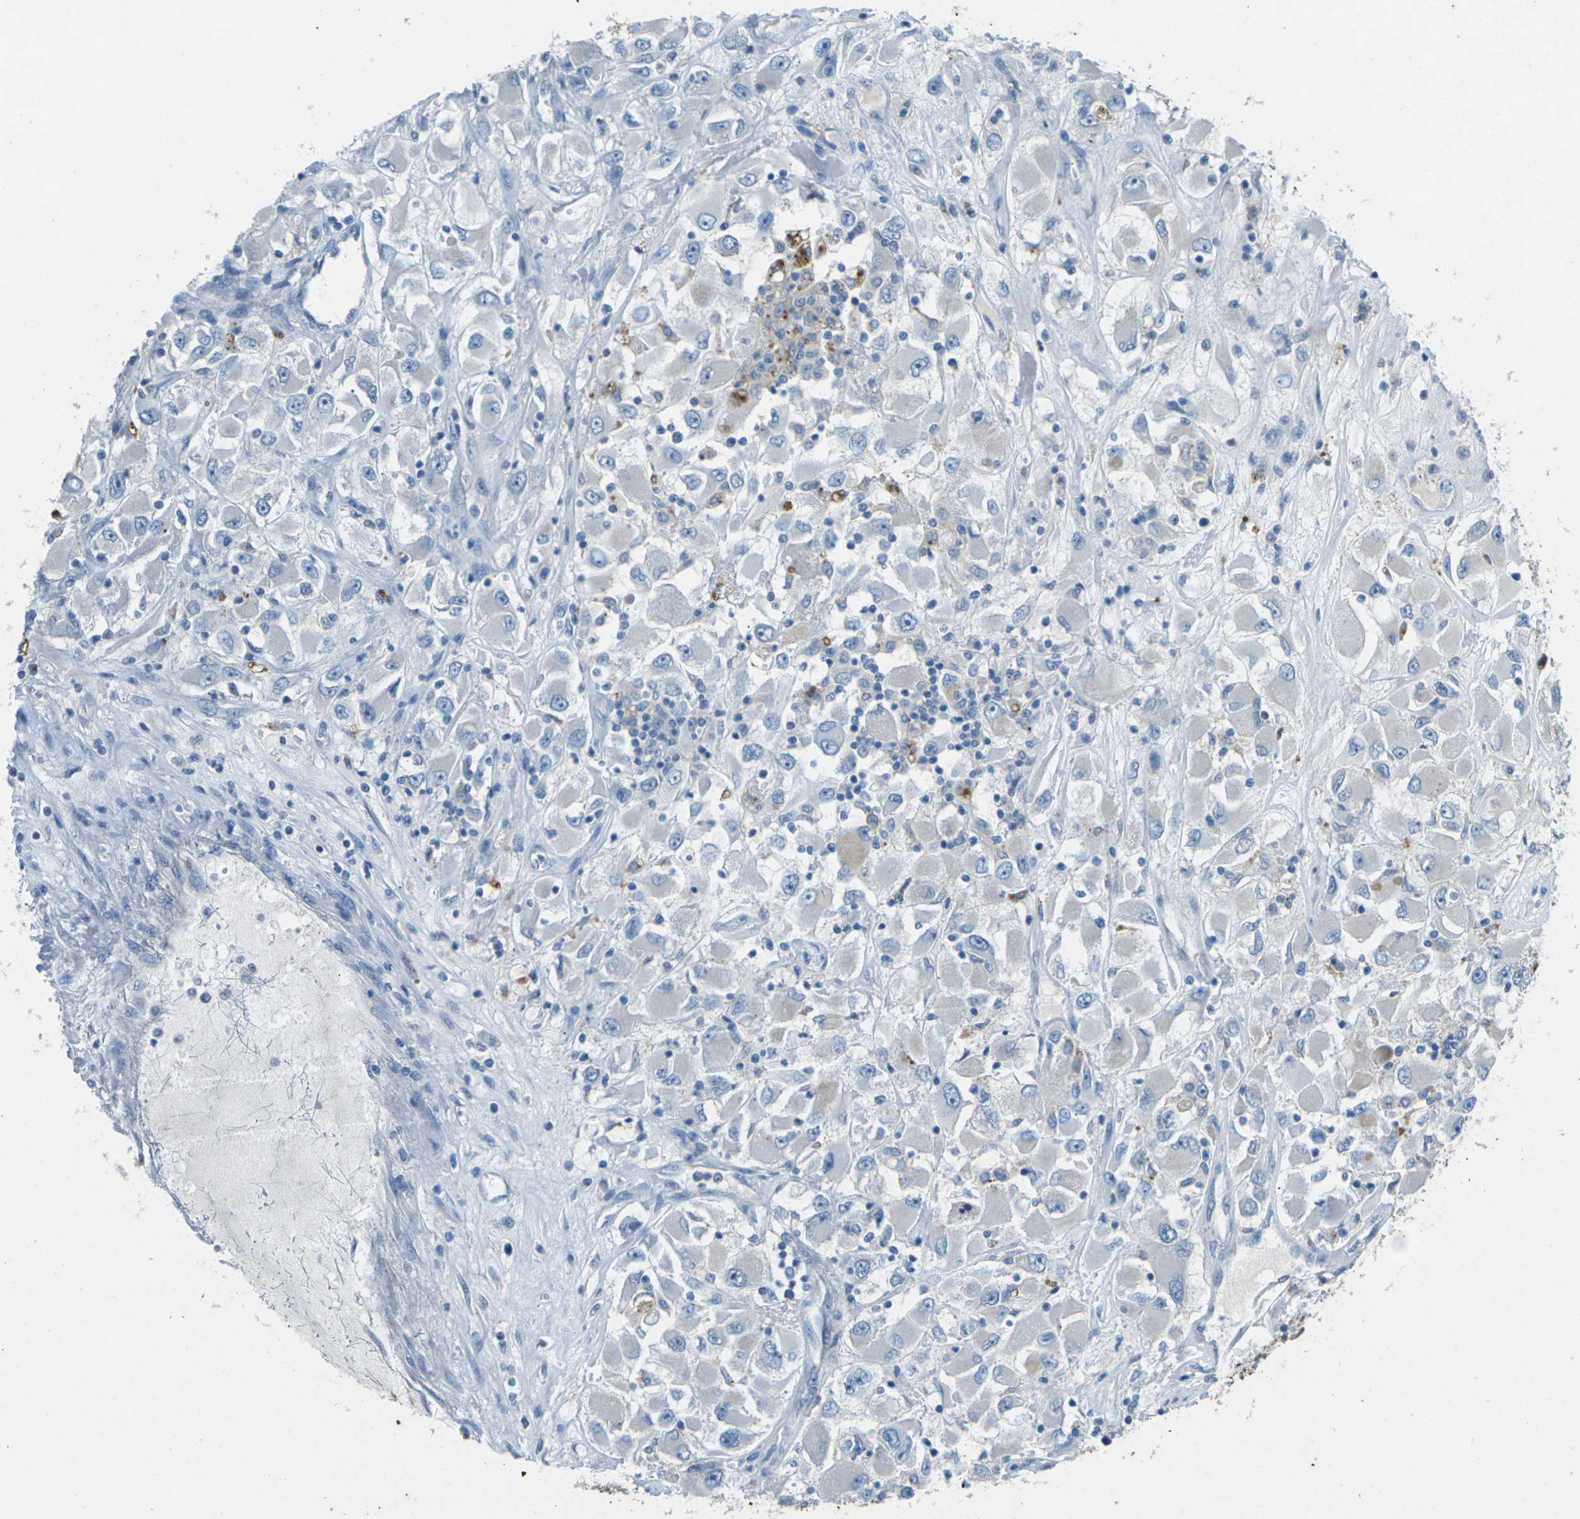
{"staining": {"intensity": "negative", "quantity": "none", "location": "none"}, "tissue": "renal cancer", "cell_type": "Tumor cells", "image_type": "cancer", "snomed": [{"axis": "morphology", "description": "Adenocarcinoma, NOS"}, {"axis": "topography", "description": "Kidney"}], "caption": "A high-resolution photomicrograph shows immunohistochemistry (IHC) staining of adenocarcinoma (renal), which demonstrates no significant staining in tumor cells. (Stains: DAB (3,3'-diaminobenzidine) IHC with hematoxylin counter stain, Microscopy: brightfield microscopy at high magnification).", "gene": "SIGLEC14", "patient": {"sex": "female", "age": 52}}